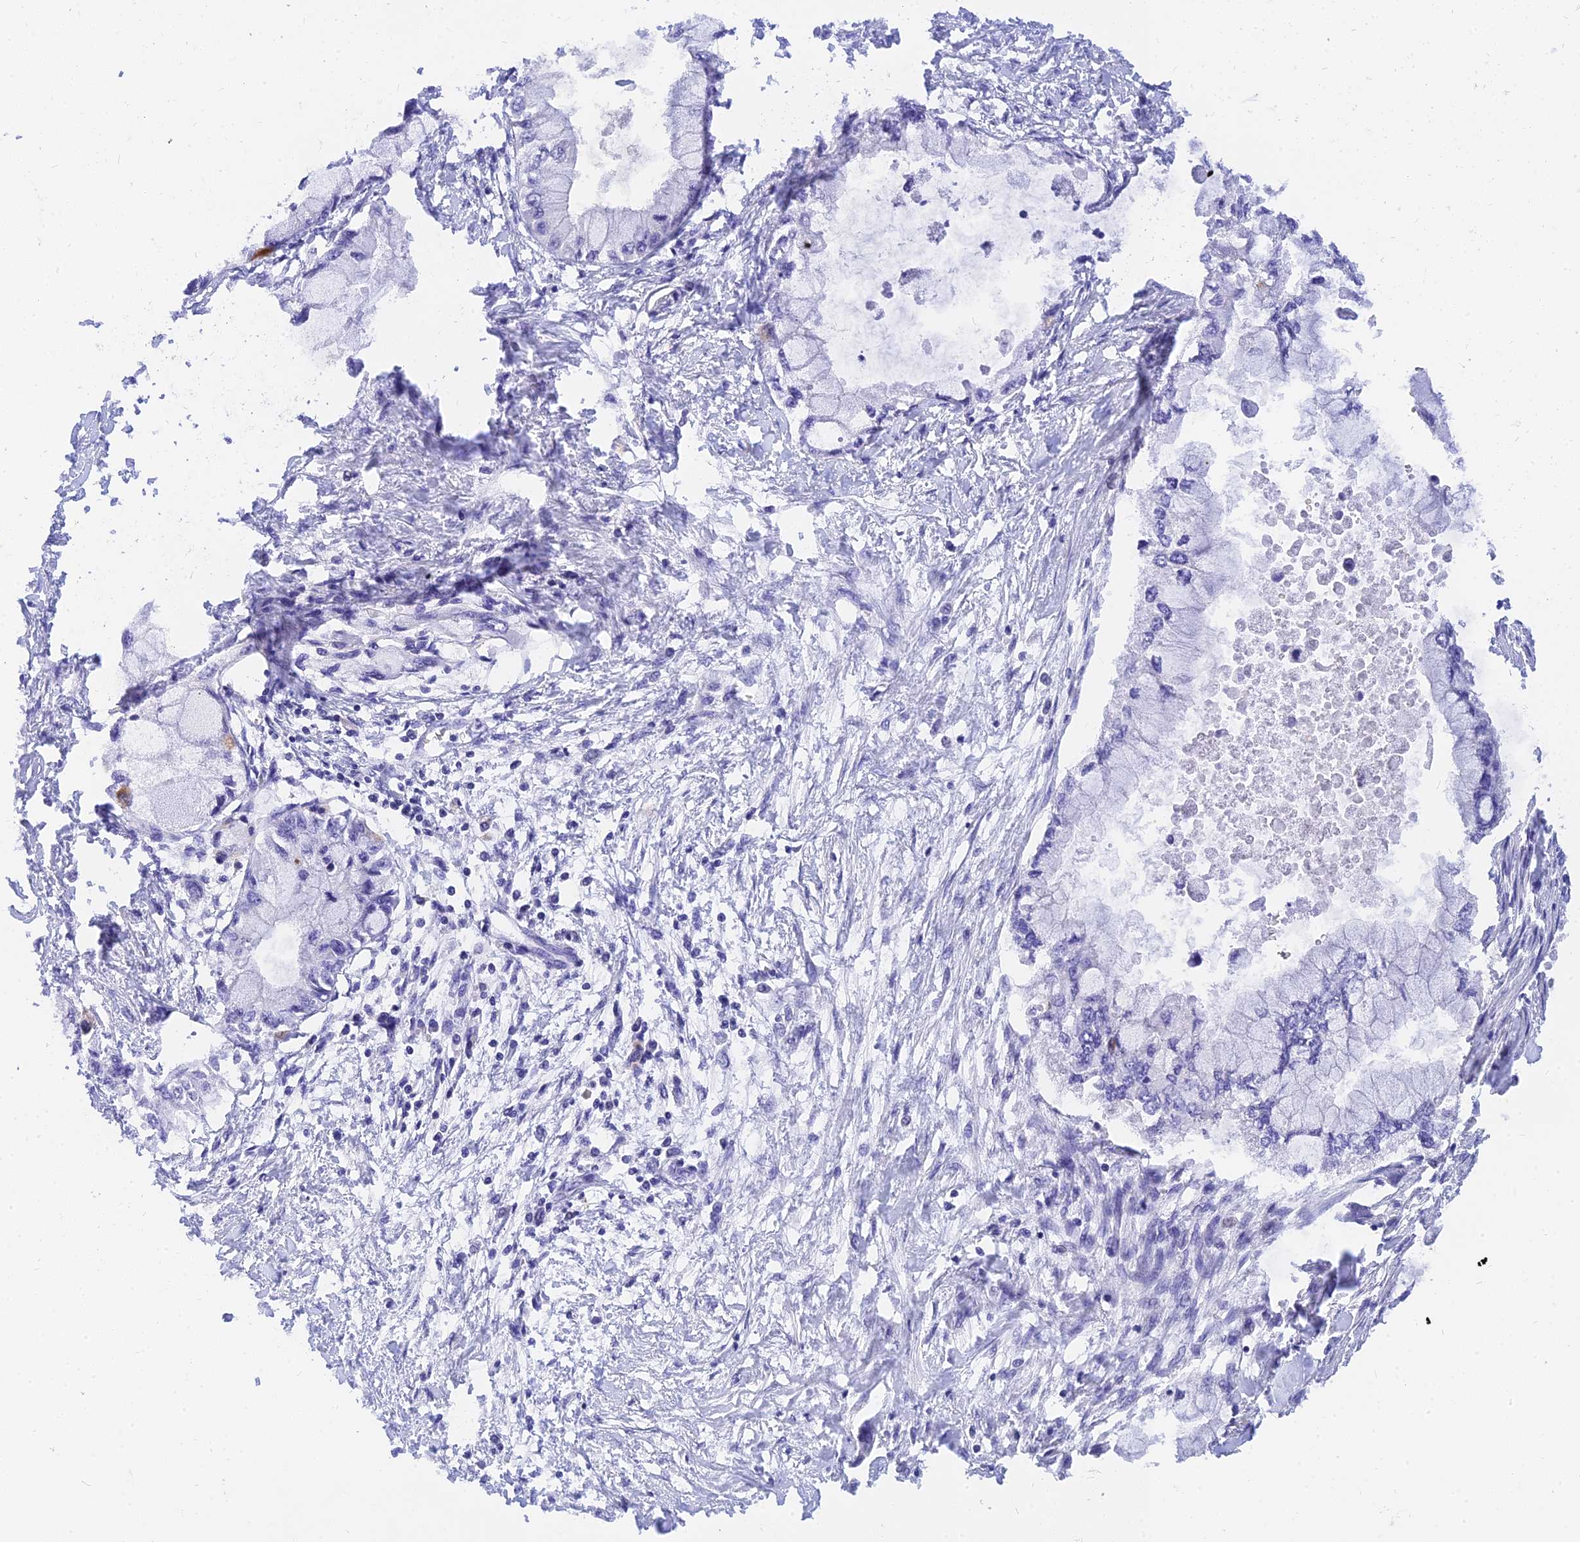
{"staining": {"intensity": "negative", "quantity": "none", "location": "none"}, "tissue": "pancreatic cancer", "cell_type": "Tumor cells", "image_type": "cancer", "snomed": [{"axis": "morphology", "description": "Adenocarcinoma, NOS"}, {"axis": "topography", "description": "Pancreas"}], "caption": "Tumor cells show no significant positivity in pancreatic cancer. (Stains: DAB (3,3'-diaminobenzidine) IHC with hematoxylin counter stain, Microscopy: brightfield microscopy at high magnification).", "gene": "TMEM161B", "patient": {"sex": "male", "age": 48}}